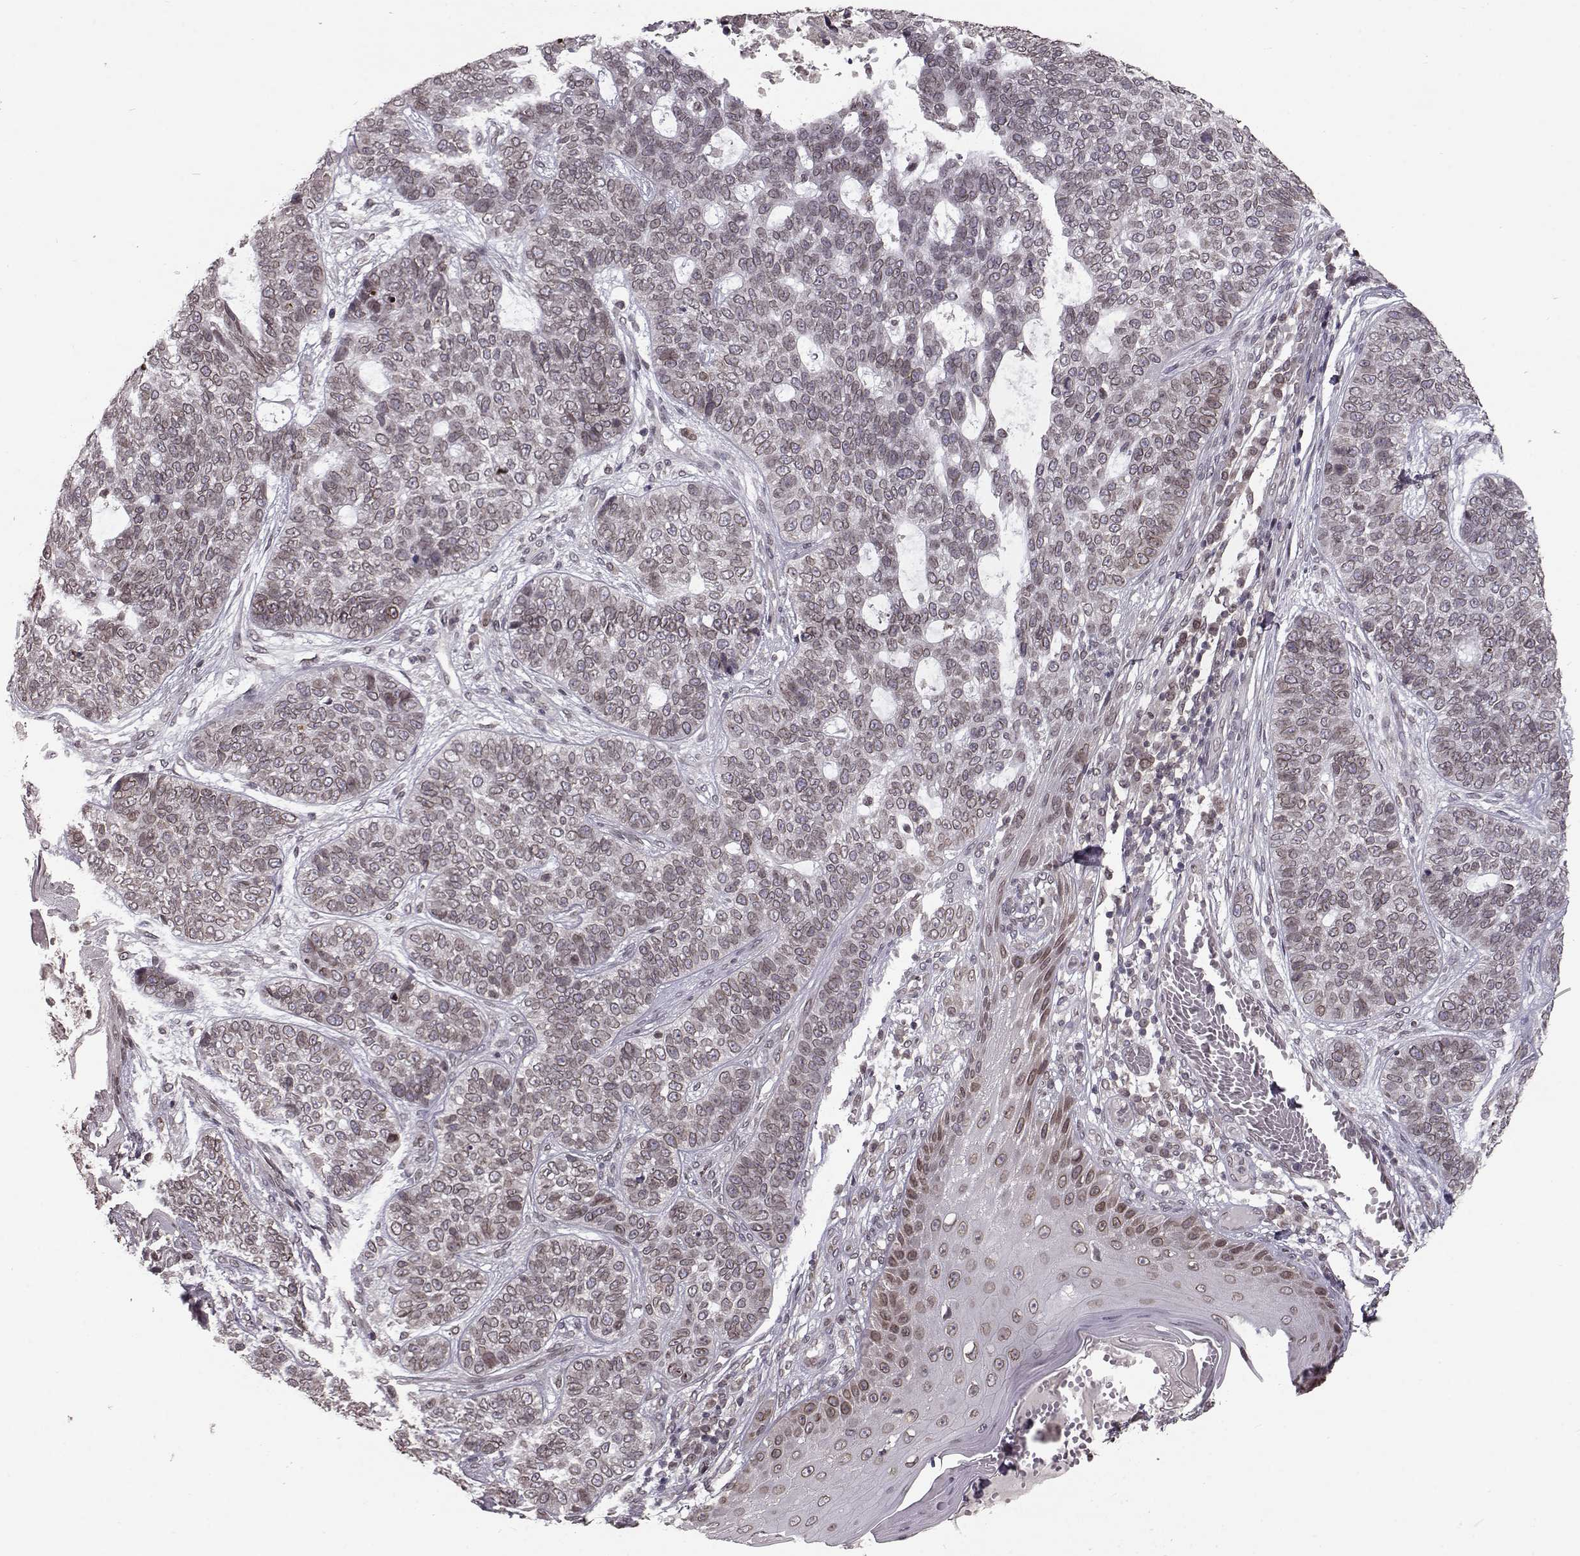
{"staining": {"intensity": "weak", "quantity": ">75%", "location": "cytoplasmic/membranous,nuclear"}, "tissue": "skin cancer", "cell_type": "Tumor cells", "image_type": "cancer", "snomed": [{"axis": "morphology", "description": "Basal cell carcinoma"}, {"axis": "topography", "description": "Skin"}], "caption": "Weak cytoplasmic/membranous and nuclear expression is present in approximately >75% of tumor cells in skin cancer (basal cell carcinoma). (DAB = brown stain, brightfield microscopy at high magnification).", "gene": "NUP37", "patient": {"sex": "female", "age": 69}}